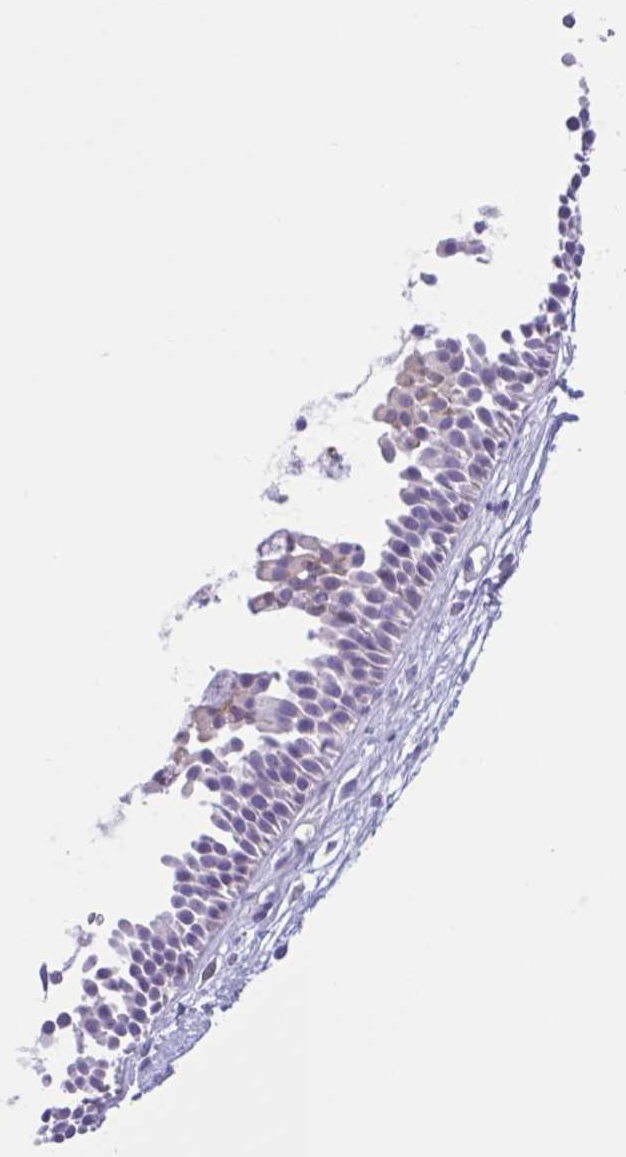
{"staining": {"intensity": "negative", "quantity": "none", "location": "none"}, "tissue": "nasopharynx", "cell_type": "Respiratory epithelial cells", "image_type": "normal", "snomed": [{"axis": "morphology", "description": "Normal tissue, NOS"}, {"axis": "topography", "description": "Nasopharynx"}], "caption": "Immunohistochemistry of normal human nasopharynx shows no expression in respiratory epithelial cells. (DAB immunohistochemistry (IHC) with hematoxylin counter stain).", "gene": "AHCYL2", "patient": {"sex": "male", "age": 56}}